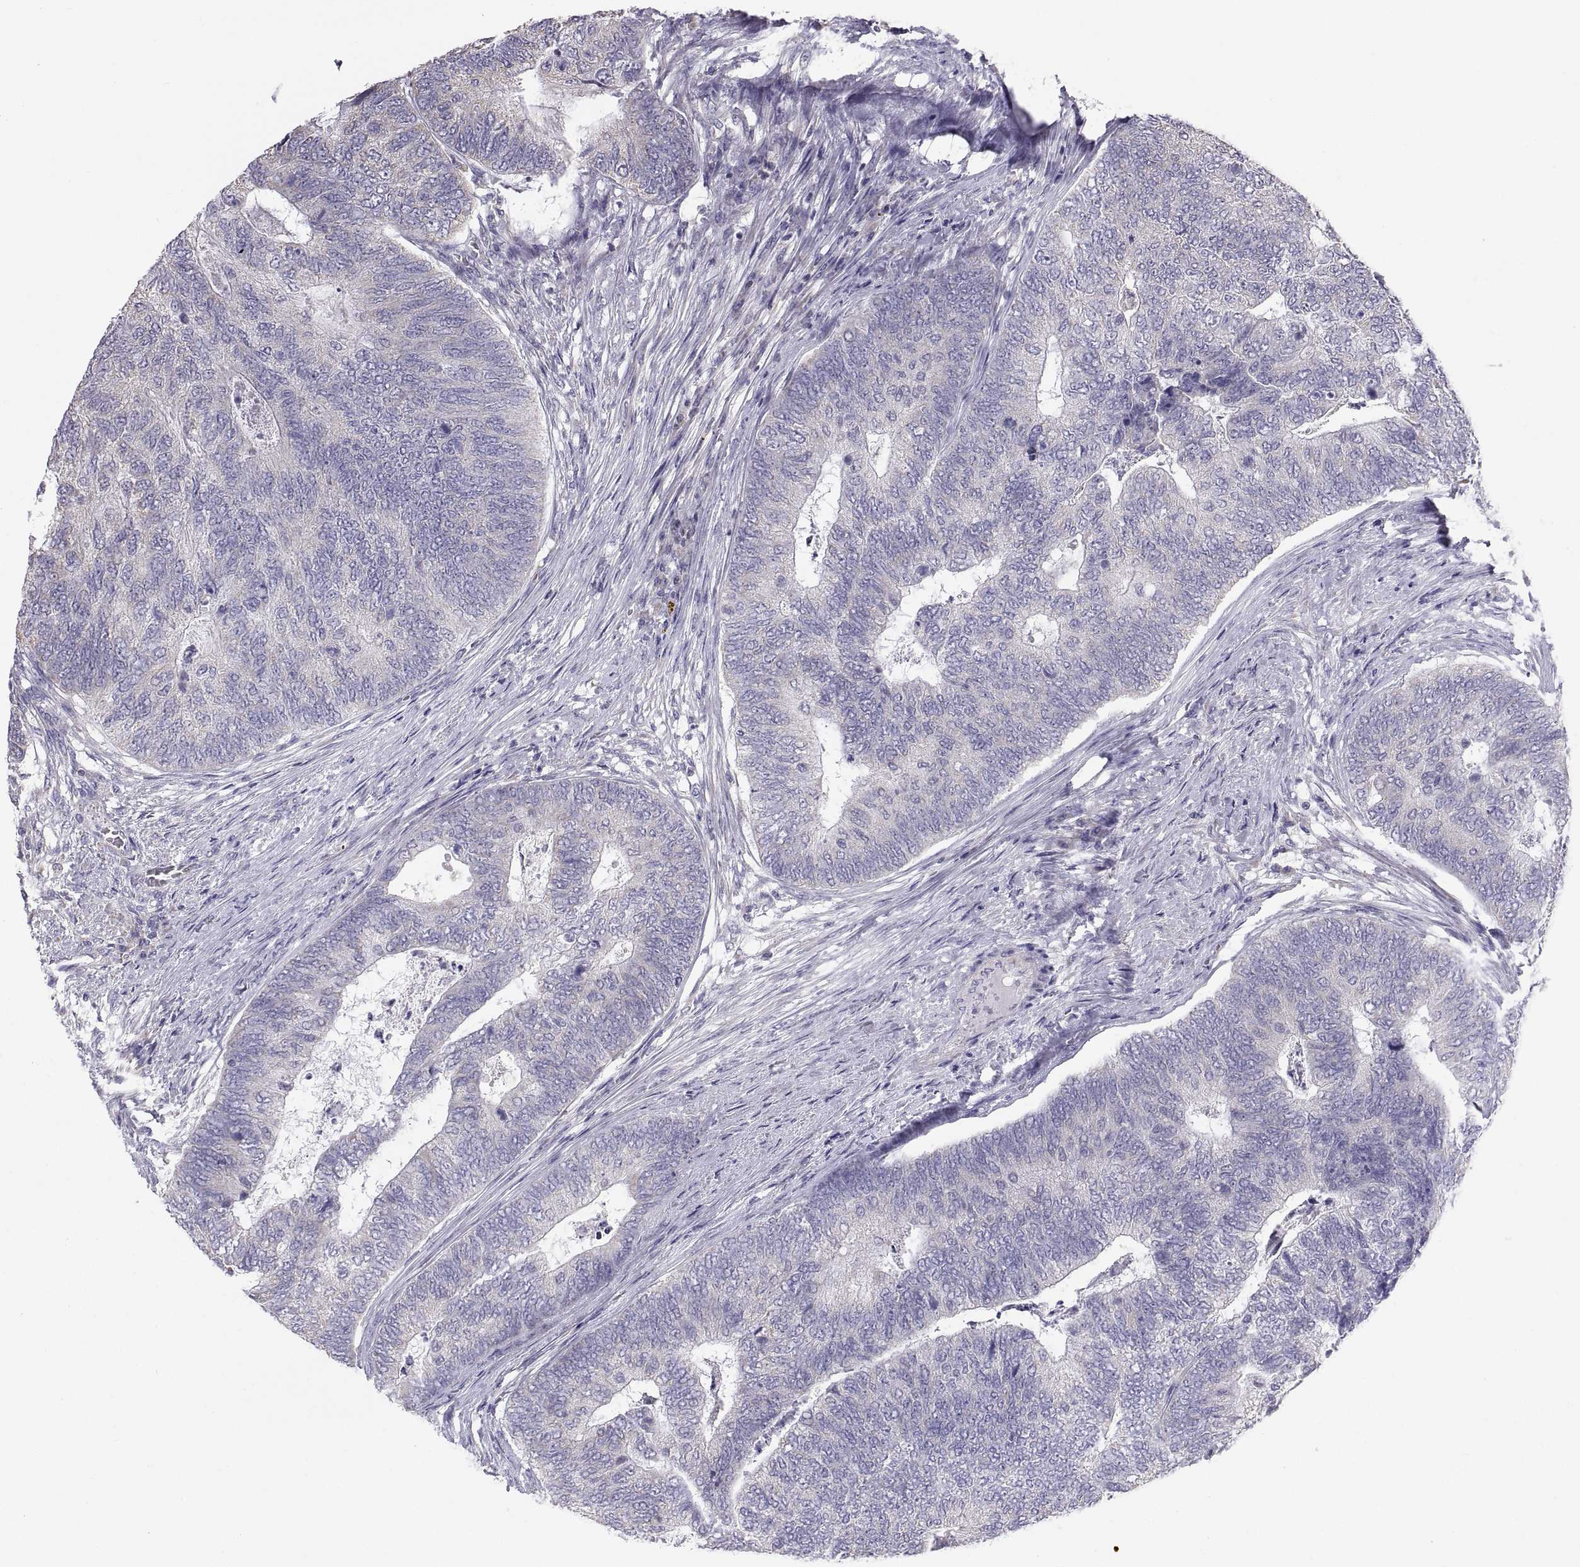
{"staining": {"intensity": "negative", "quantity": "none", "location": "none"}, "tissue": "colorectal cancer", "cell_type": "Tumor cells", "image_type": "cancer", "snomed": [{"axis": "morphology", "description": "Adenocarcinoma, NOS"}, {"axis": "topography", "description": "Colon"}], "caption": "There is no significant expression in tumor cells of adenocarcinoma (colorectal).", "gene": "TNNC1", "patient": {"sex": "female", "age": 67}}